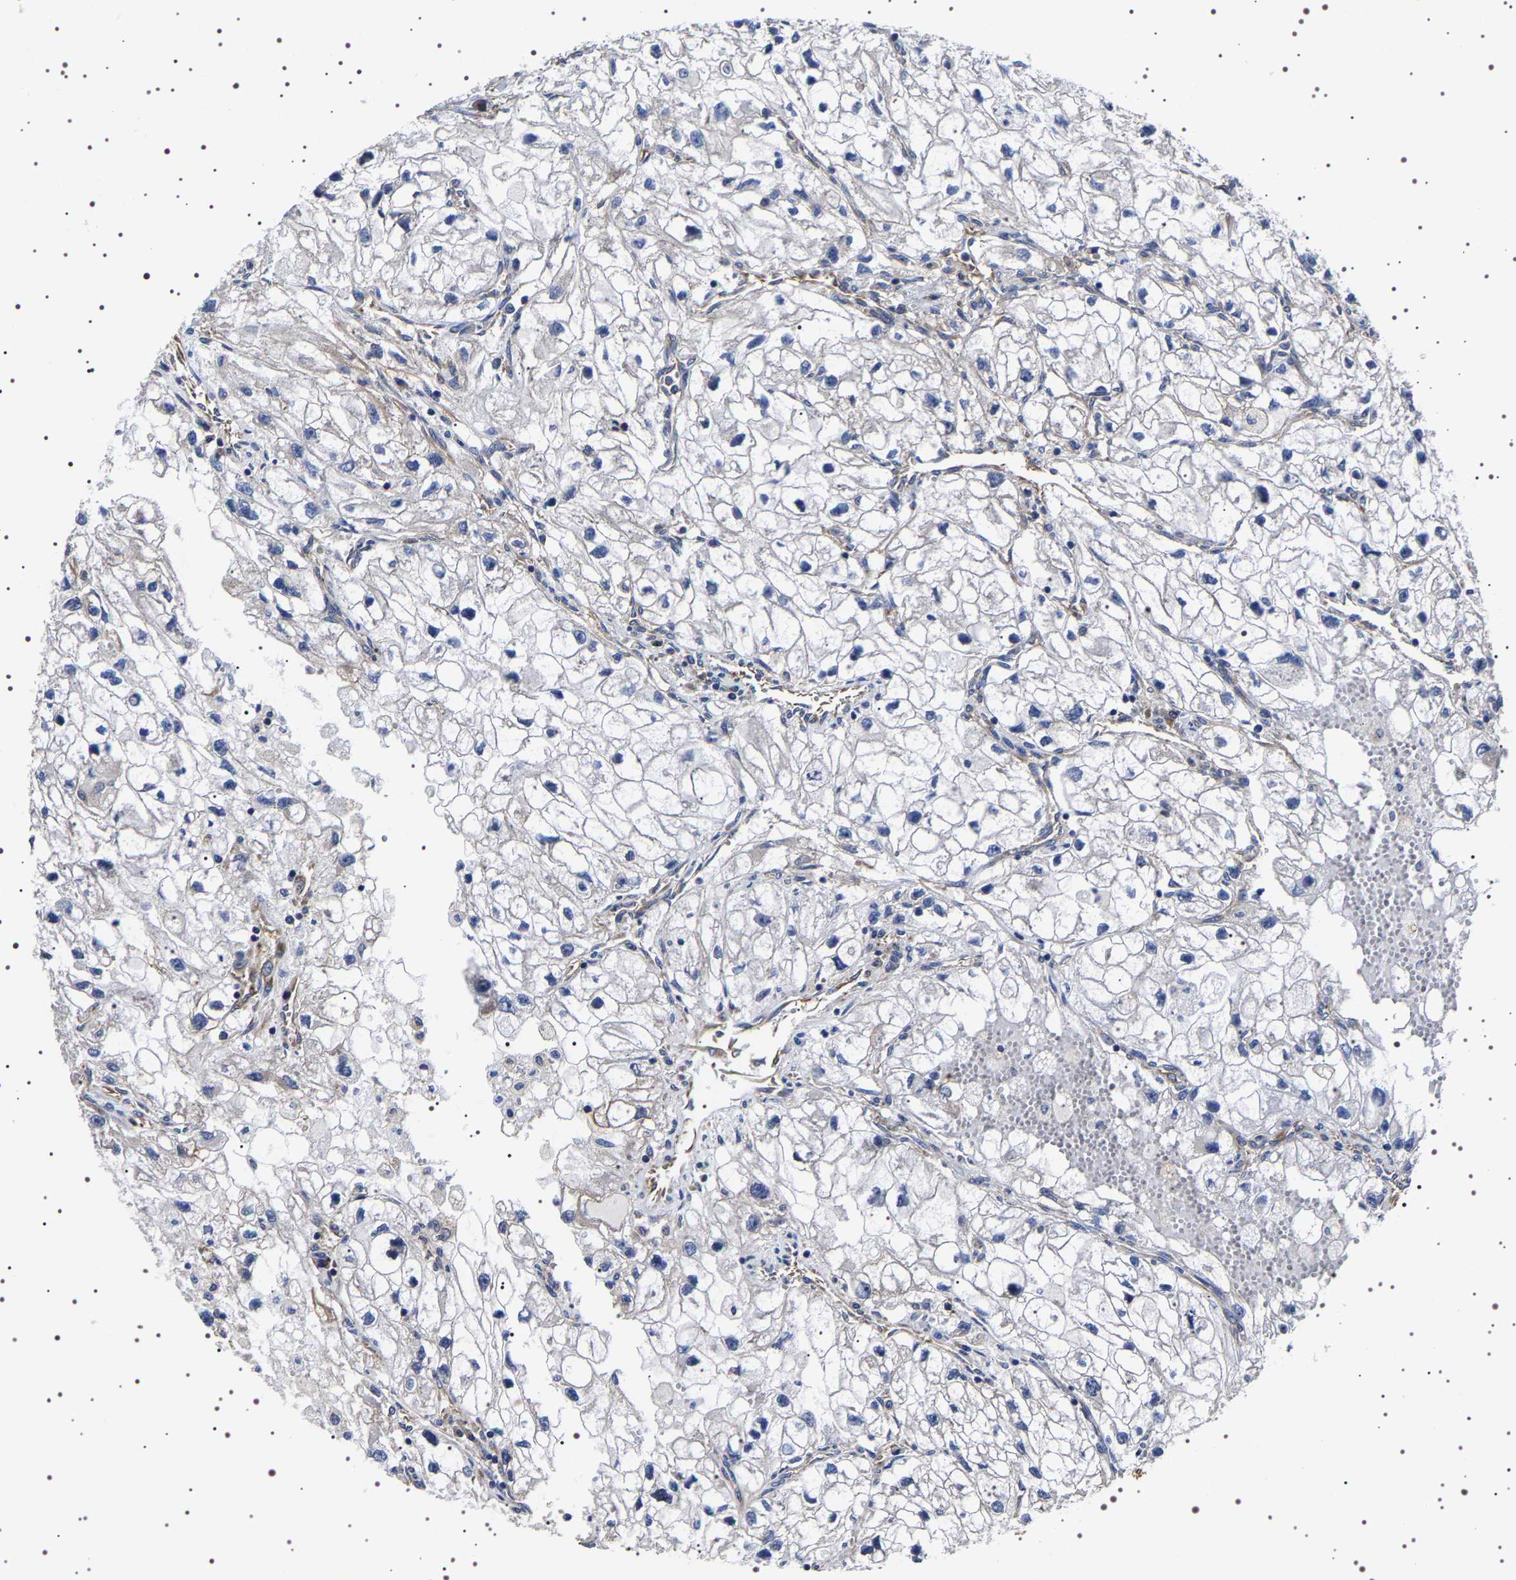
{"staining": {"intensity": "negative", "quantity": "none", "location": "none"}, "tissue": "renal cancer", "cell_type": "Tumor cells", "image_type": "cancer", "snomed": [{"axis": "morphology", "description": "Adenocarcinoma, NOS"}, {"axis": "topography", "description": "Kidney"}], "caption": "Immunohistochemical staining of renal adenocarcinoma shows no significant positivity in tumor cells.", "gene": "DARS1", "patient": {"sex": "female", "age": 70}}